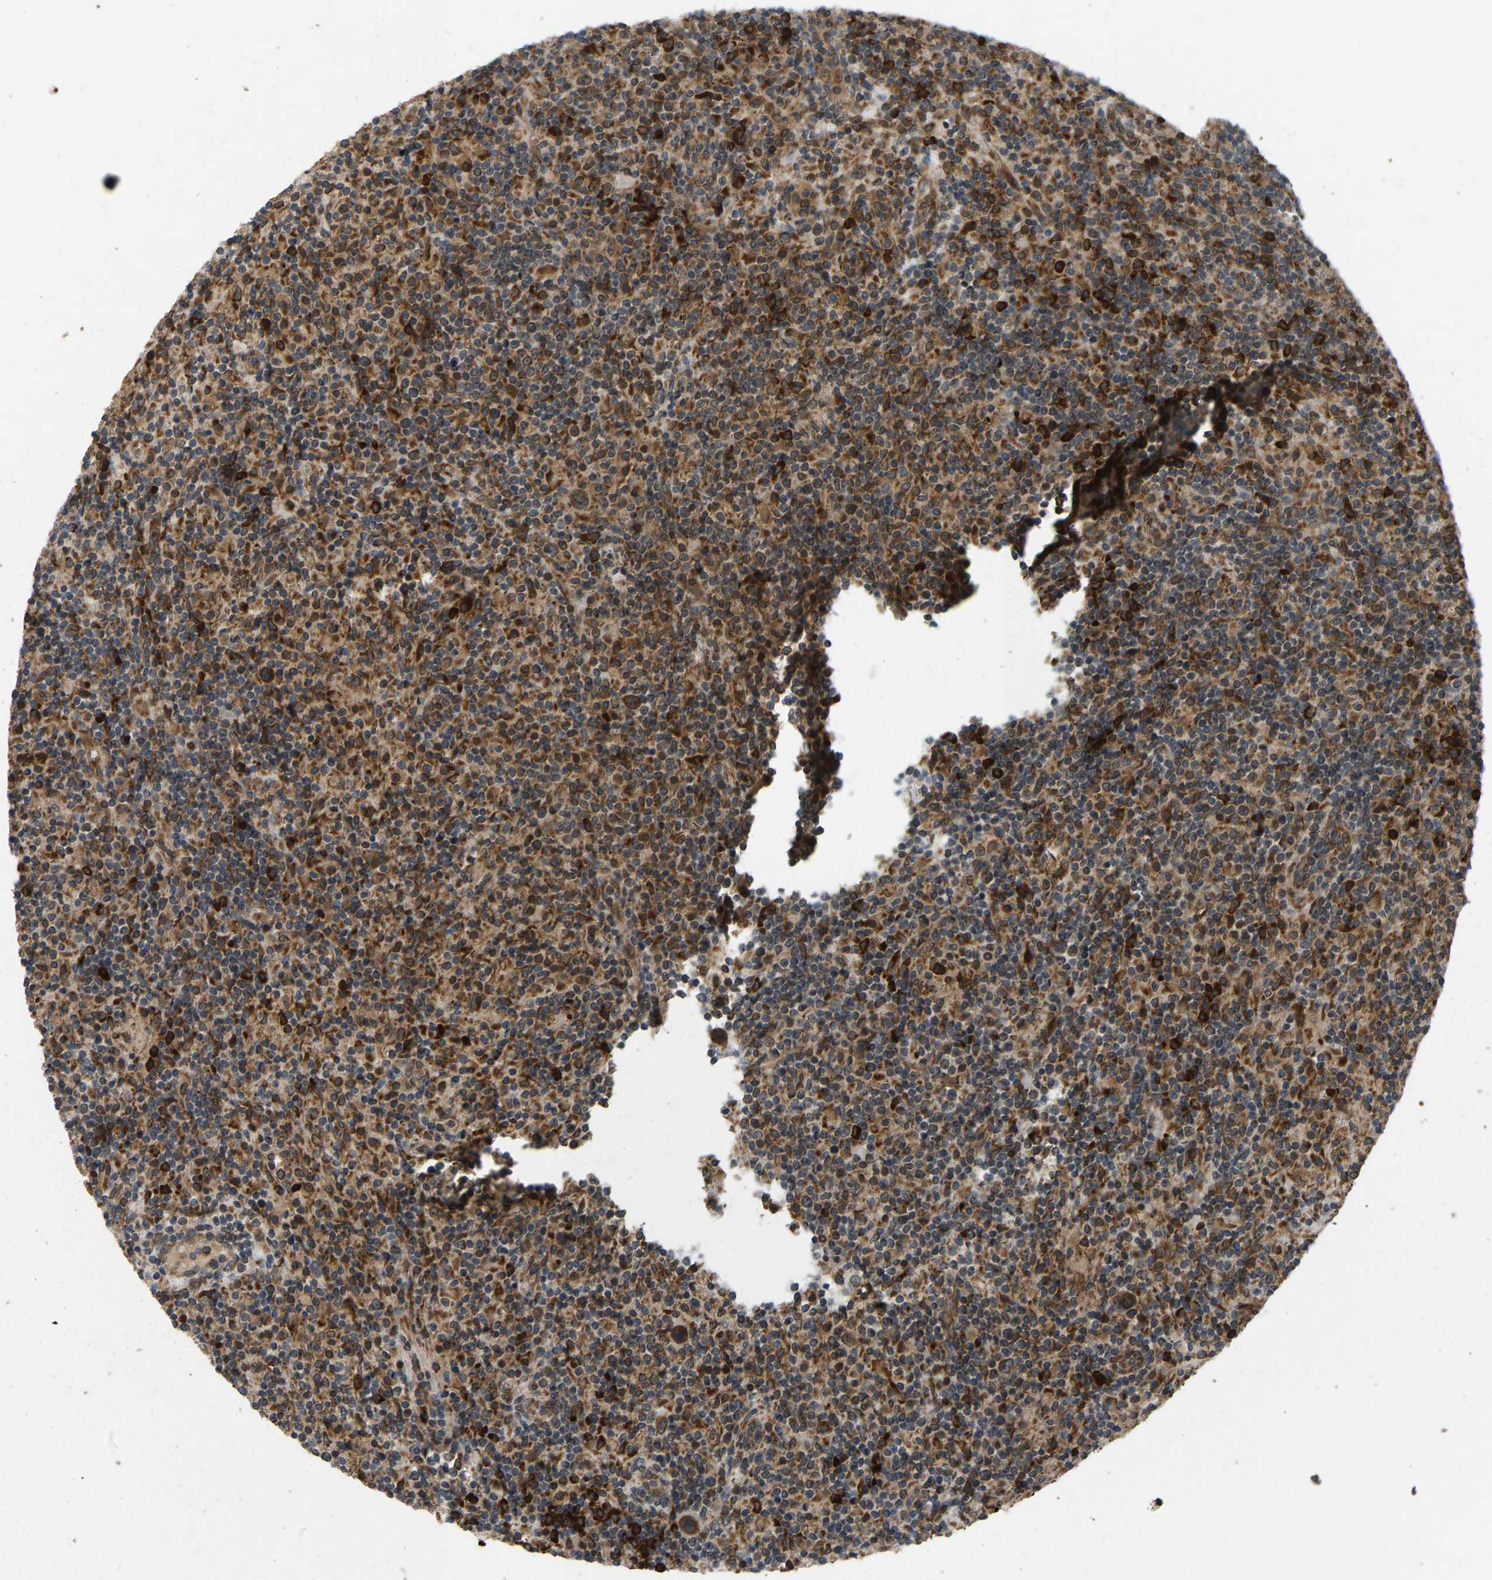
{"staining": {"intensity": "strong", "quantity": ">75%", "location": "cytoplasmic/membranous"}, "tissue": "lymphoma", "cell_type": "Tumor cells", "image_type": "cancer", "snomed": [{"axis": "morphology", "description": "Hodgkin's disease, NOS"}, {"axis": "topography", "description": "Lymph node"}], "caption": "An image showing strong cytoplasmic/membranous positivity in approximately >75% of tumor cells in lymphoma, as visualized by brown immunohistochemical staining.", "gene": "RPN2", "patient": {"sex": "male", "age": 70}}